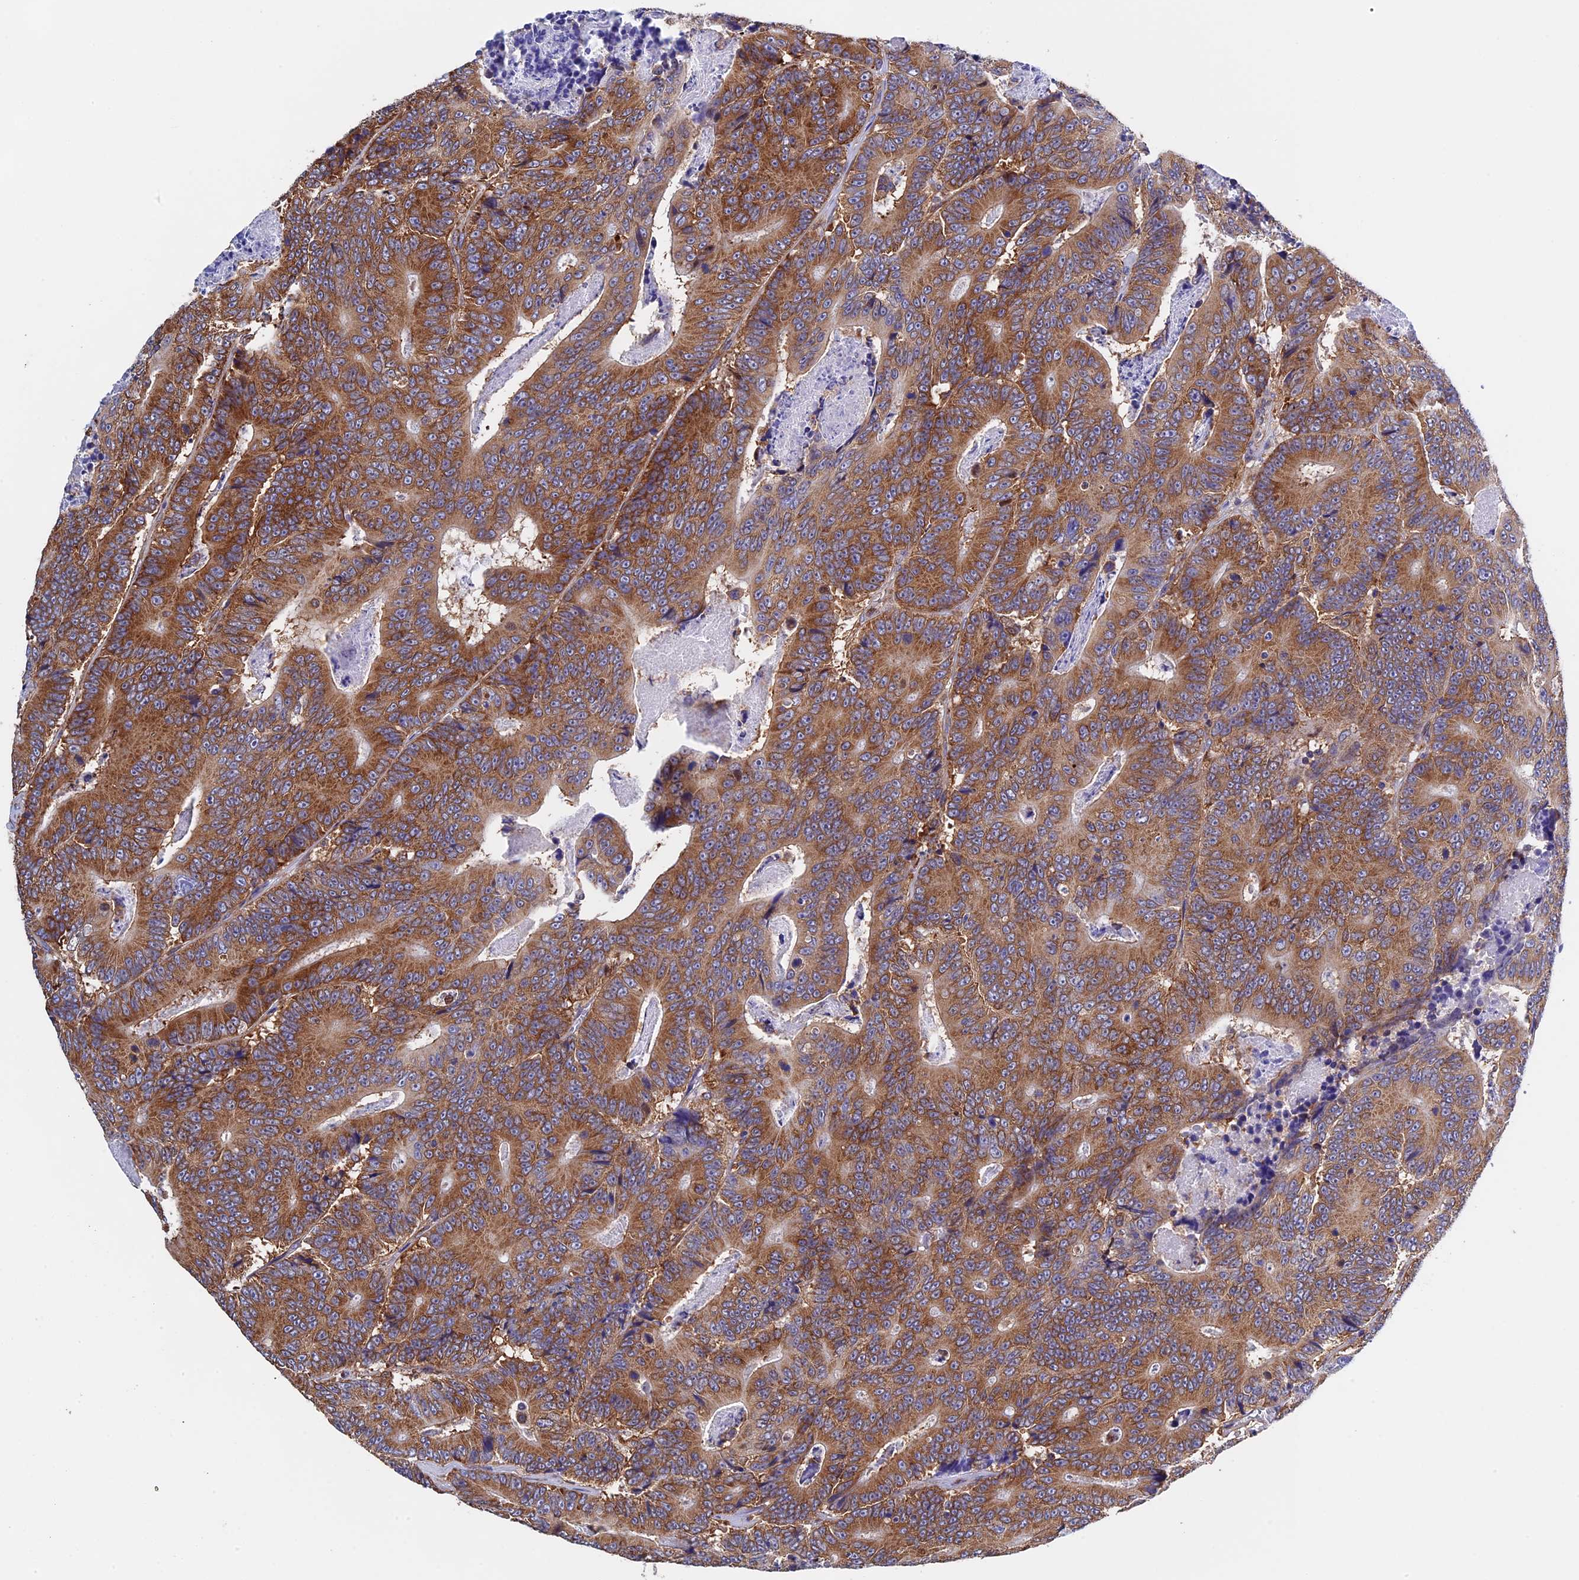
{"staining": {"intensity": "strong", "quantity": ">75%", "location": "cytoplasmic/membranous"}, "tissue": "colorectal cancer", "cell_type": "Tumor cells", "image_type": "cancer", "snomed": [{"axis": "morphology", "description": "Adenocarcinoma, NOS"}, {"axis": "topography", "description": "Colon"}], "caption": "Human colorectal cancer stained for a protein (brown) reveals strong cytoplasmic/membranous positive staining in about >75% of tumor cells.", "gene": "SLC9A5", "patient": {"sex": "male", "age": 83}}